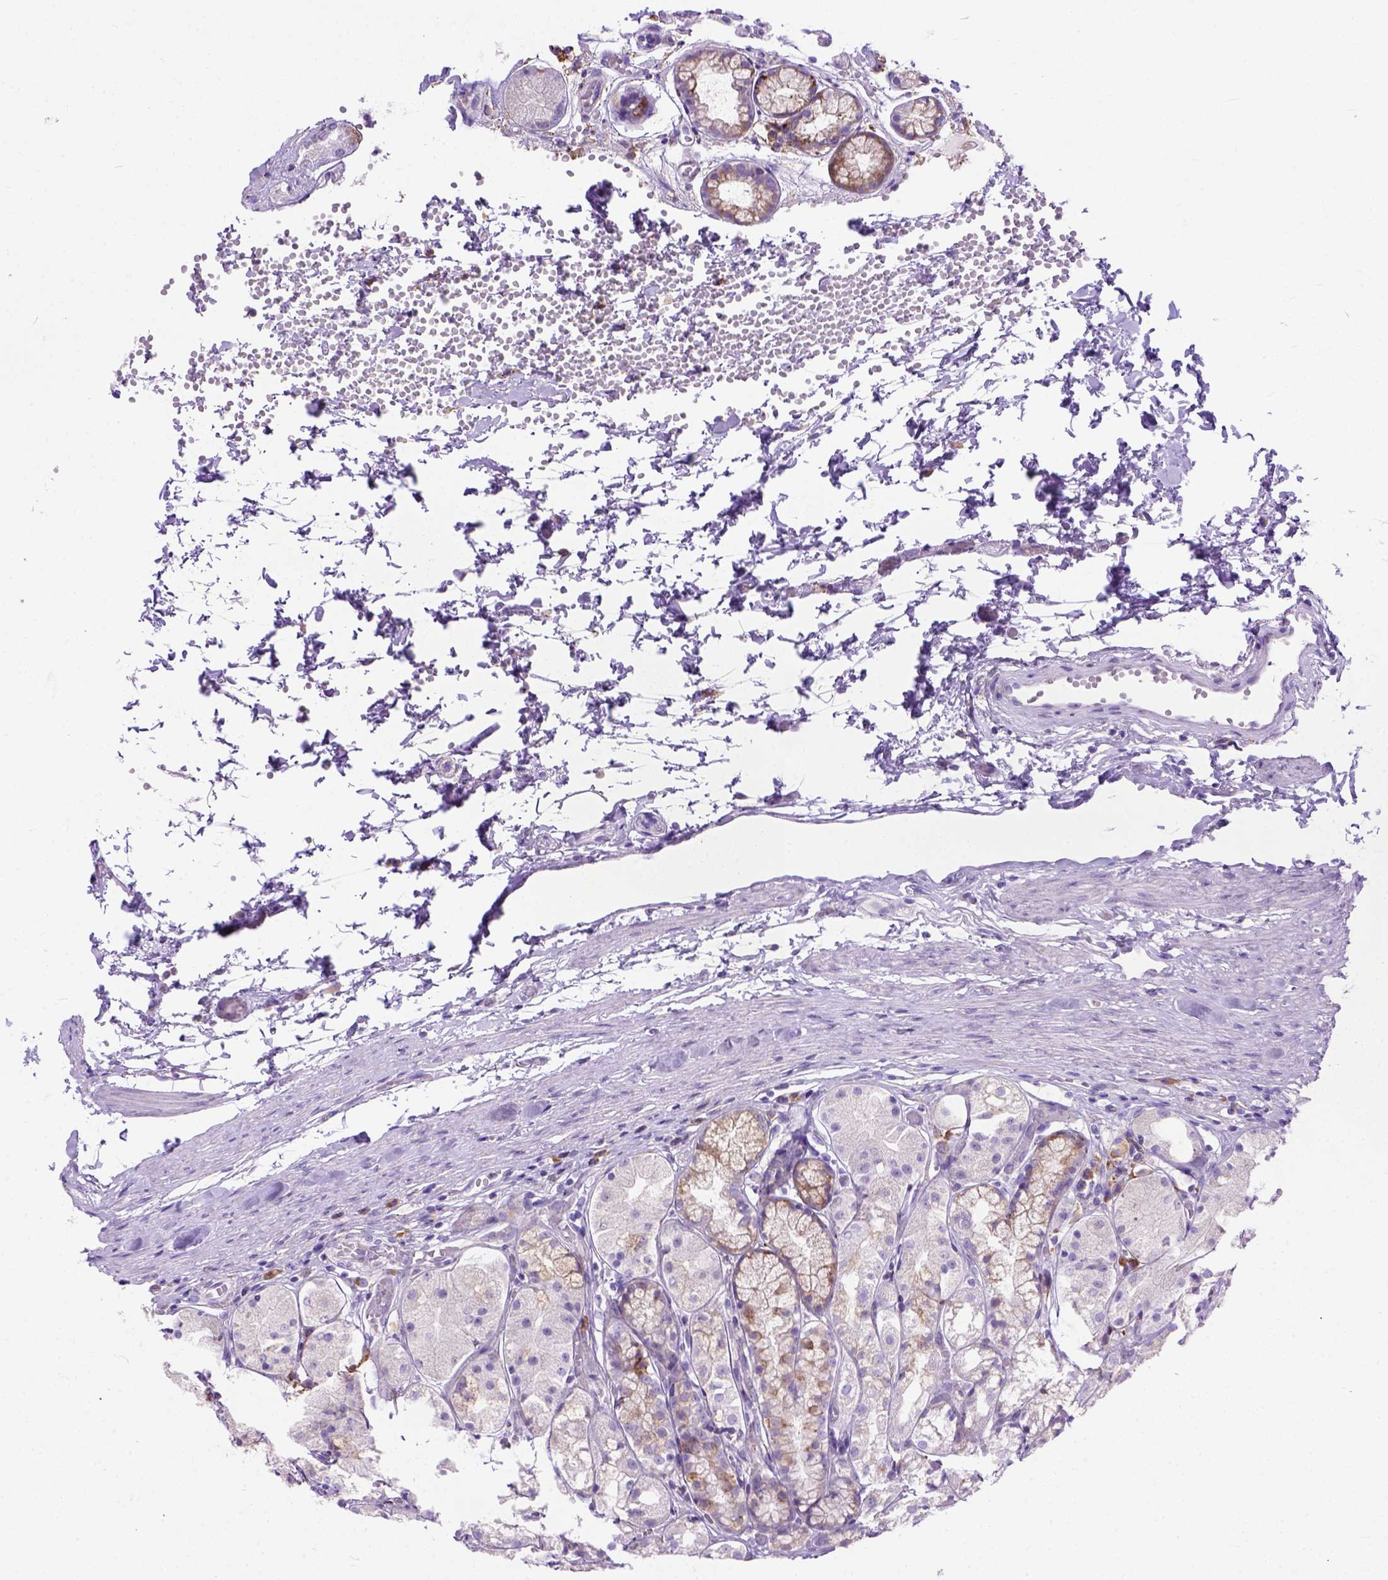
{"staining": {"intensity": "moderate", "quantity": "25%-75%", "location": "cytoplasmic/membranous"}, "tissue": "stomach", "cell_type": "Glandular cells", "image_type": "normal", "snomed": [{"axis": "morphology", "description": "Normal tissue, NOS"}, {"axis": "topography", "description": "Stomach"}], "caption": "IHC of unremarkable human stomach shows medium levels of moderate cytoplasmic/membranous positivity in about 25%-75% of glandular cells. (brown staining indicates protein expression, while blue staining denotes nuclei).", "gene": "PLK4", "patient": {"sex": "male", "age": 70}}